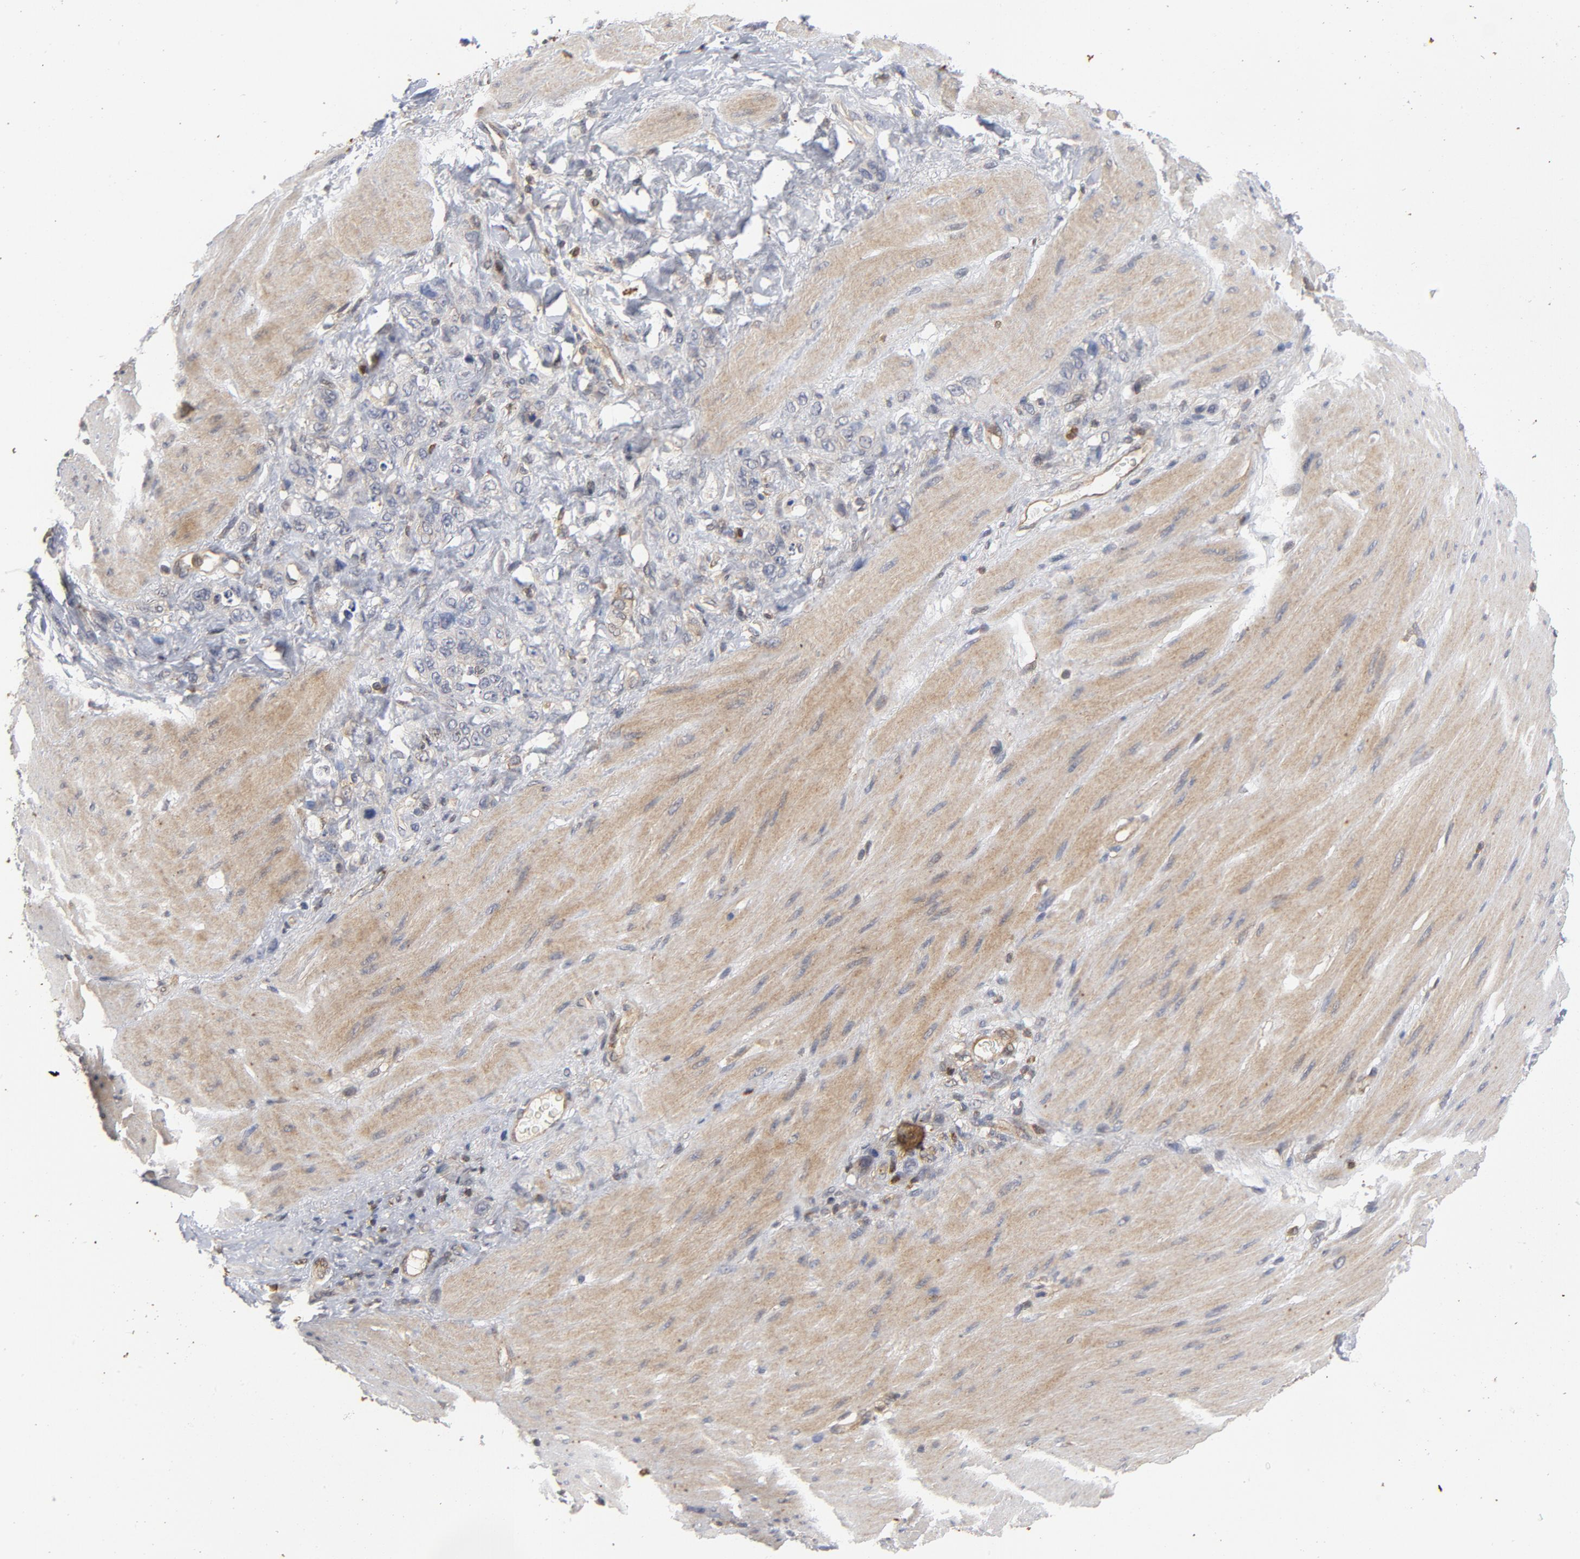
{"staining": {"intensity": "negative", "quantity": "none", "location": "none"}, "tissue": "stomach cancer", "cell_type": "Tumor cells", "image_type": "cancer", "snomed": [{"axis": "morphology", "description": "Normal tissue, NOS"}, {"axis": "morphology", "description": "Adenocarcinoma, NOS"}, {"axis": "topography", "description": "Stomach"}], "caption": "Immunohistochemical staining of human stomach cancer (adenocarcinoma) exhibits no significant expression in tumor cells.", "gene": "TRADD", "patient": {"sex": "male", "age": 82}}